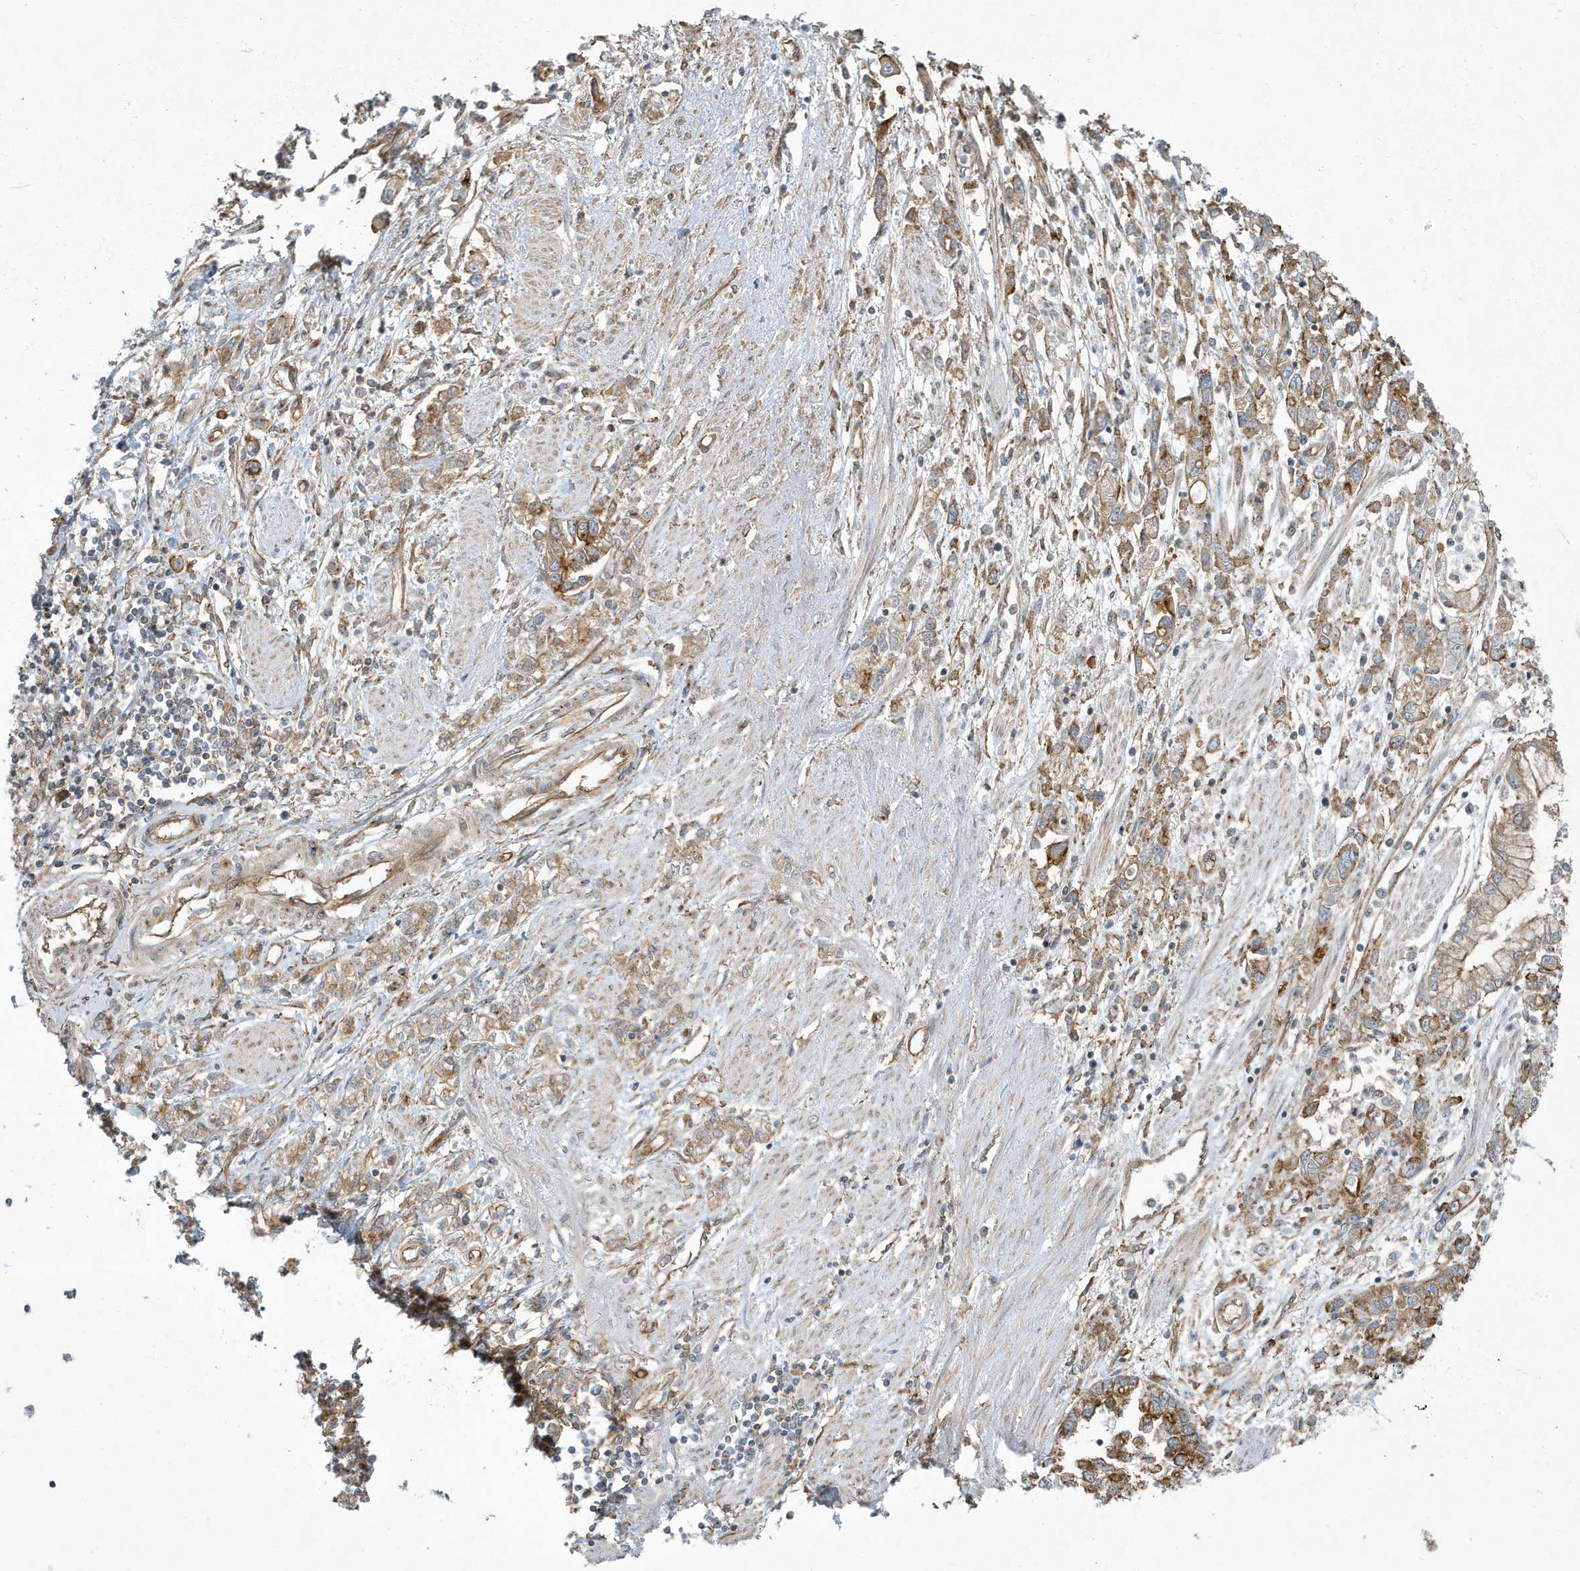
{"staining": {"intensity": "moderate", "quantity": ">75%", "location": "cytoplasmic/membranous"}, "tissue": "stomach cancer", "cell_type": "Tumor cells", "image_type": "cancer", "snomed": [{"axis": "morphology", "description": "Adenocarcinoma, NOS"}, {"axis": "topography", "description": "Stomach"}], "caption": "This image exhibits stomach adenocarcinoma stained with immunohistochemistry to label a protein in brown. The cytoplasmic/membranous of tumor cells show moderate positivity for the protein. Nuclei are counter-stained blue.", "gene": "ATP23", "patient": {"sex": "female", "age": 76}}